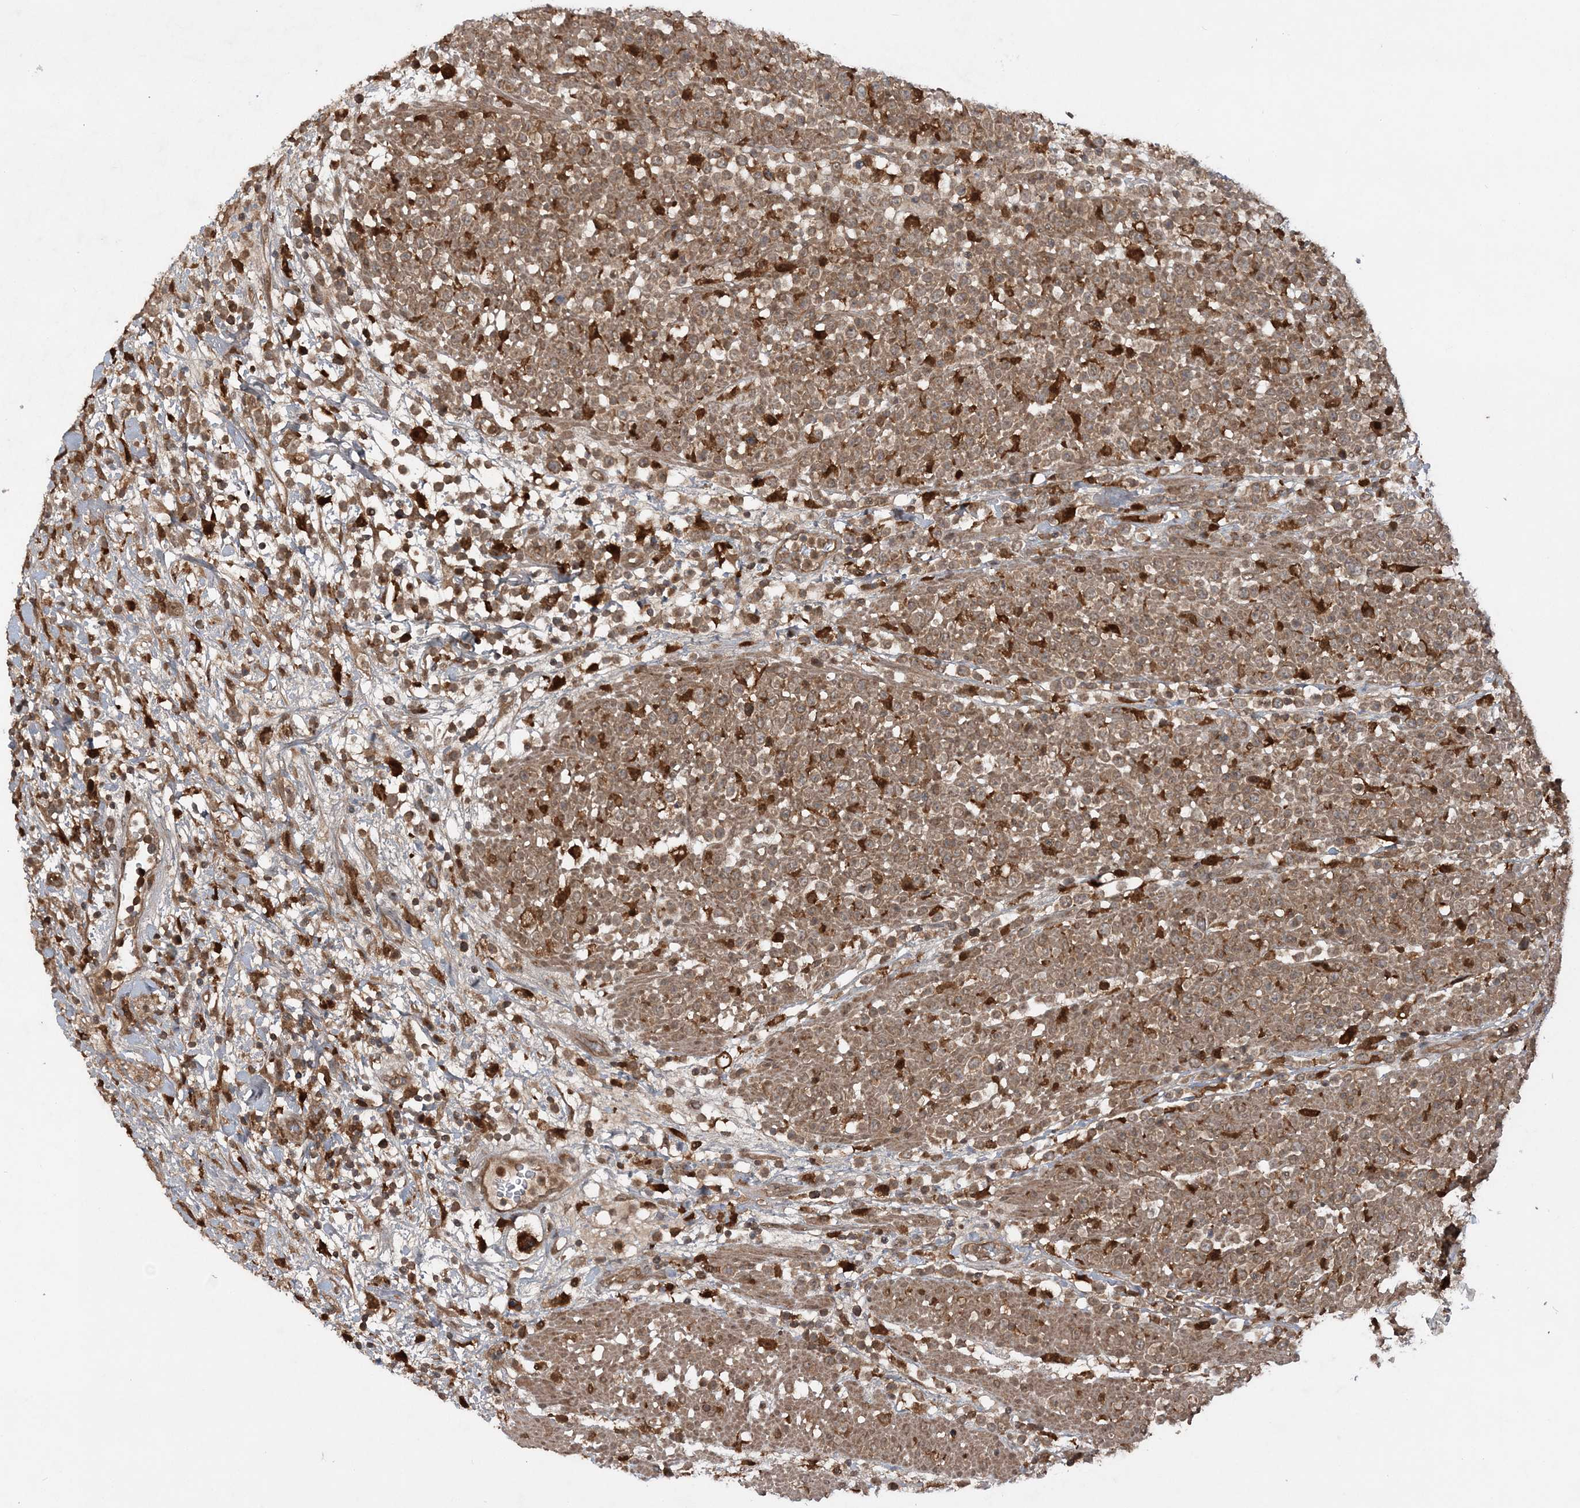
{"staining": {"intensity": "moderate", "quantity": ">75%", "location": "cytoplasmic/membranous"}, "tissue": "lymphoma", "cell_type": "Tumor cells", "image_type": "cancer", "snomed": [{"axis": "morphology", "description": "Malignant lymphoma, non-Hodgkin's type, High grade"}, {"axis": "topography", "description": "Colon"}], "caption": "This photomicrograph reveals high-grade malignant lymphoma, non-Hodgkin's type stained with immunohistochemistry to label a protein in brown. The cytoplasmic/membranous of tumor cells show moderate positivity for the protein. Nuclei are counter-stained blue.", "gene": "LACC1", "patient": {"sex": "female", "age": 53}}